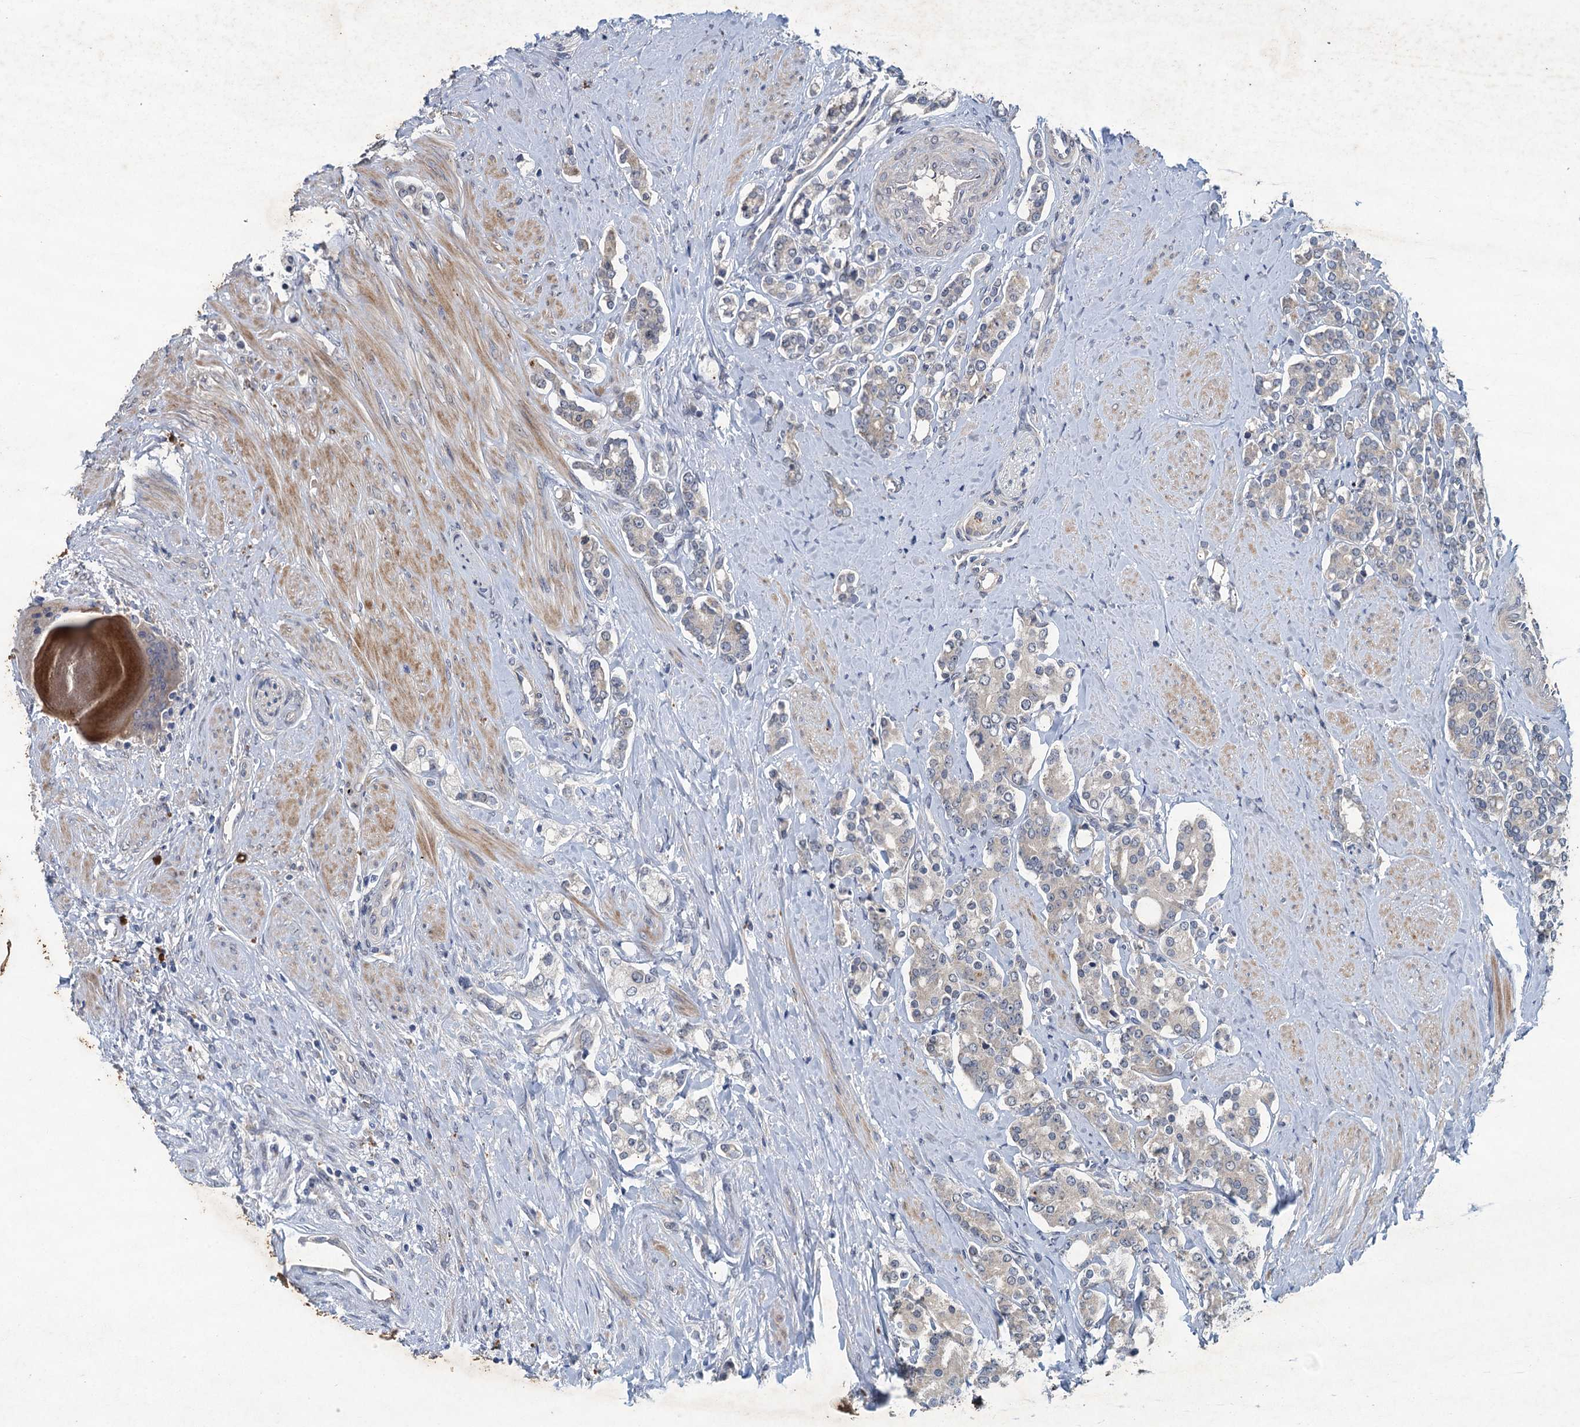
{"staining": {"intensity": "negative", "quantity": "none", "location": "none"}, "tissue": "prostate cancer", "cell_type": "Tumor cells", "image_type": "cancer", "snomed": [{"axis": "morphology", "description": "Adenocarcinoma, High grade"}, {"axis": "topography", "description": "Prostate"}], "caption": "This is a micrograph of immunohistochemistry staining of prostate cancer, which shows no expression in tumor cells. Nuclei are stained in blue.", "gene": "TPCN1", "patient": {"sex": "male", "age": 62}}